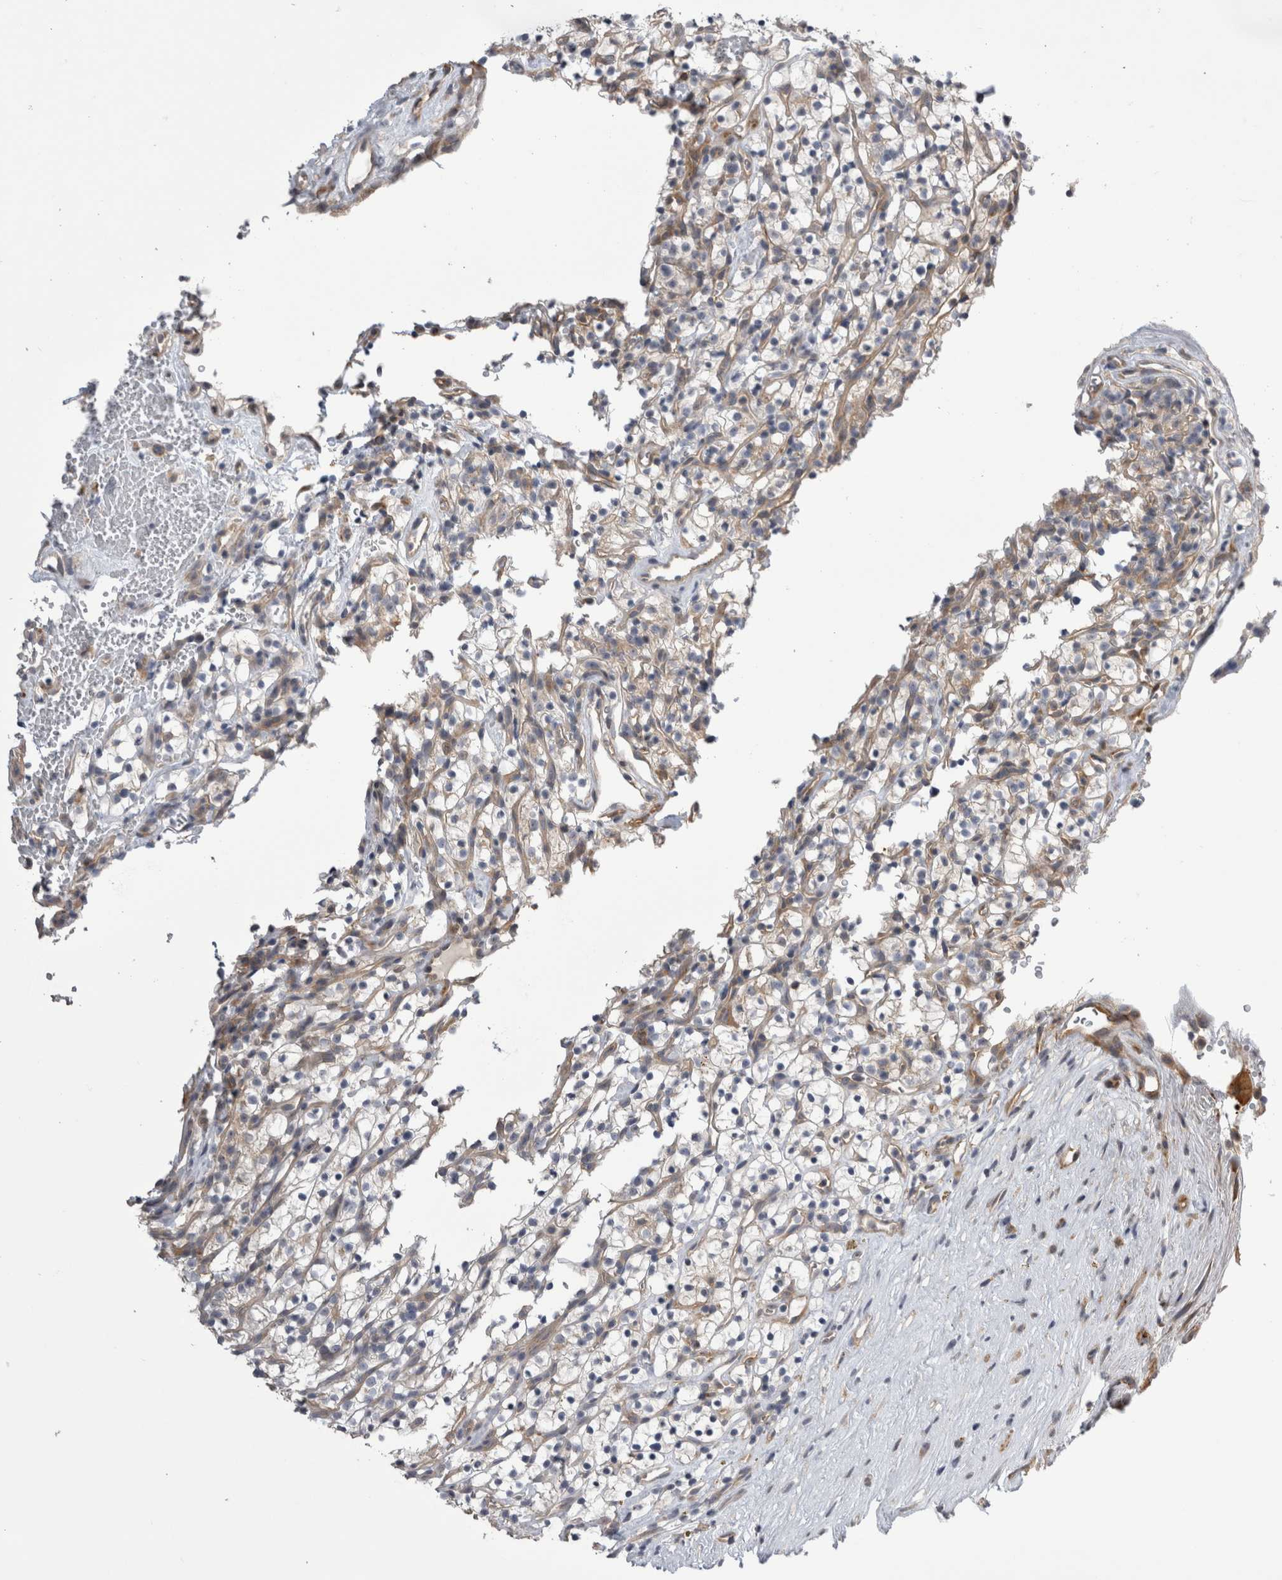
{"staining": {"intensity": "weak", "quantity": ">75%", "location": "cytoplasmic/membranous"}, "tissue": "renal cancer", "cell_type": "Tumor cells", "image_type": "cancer", "snomed": [{"axis": "morphology", "description": "Adenocarcinoma, NOS"}, {"axis": "topography", "description": "Kidney"}], "caption": "A high-resolution micrograph shows IHC staining of renal cancer, which demonstrates weak cytoplasmic/membranous expression in approximately >75% of tumor cells. (DAB = brown stain, brightfield microscopy at high magnification).", "gene": "ARHGAP29", "patient": {"sex": "female", "age": 57}}